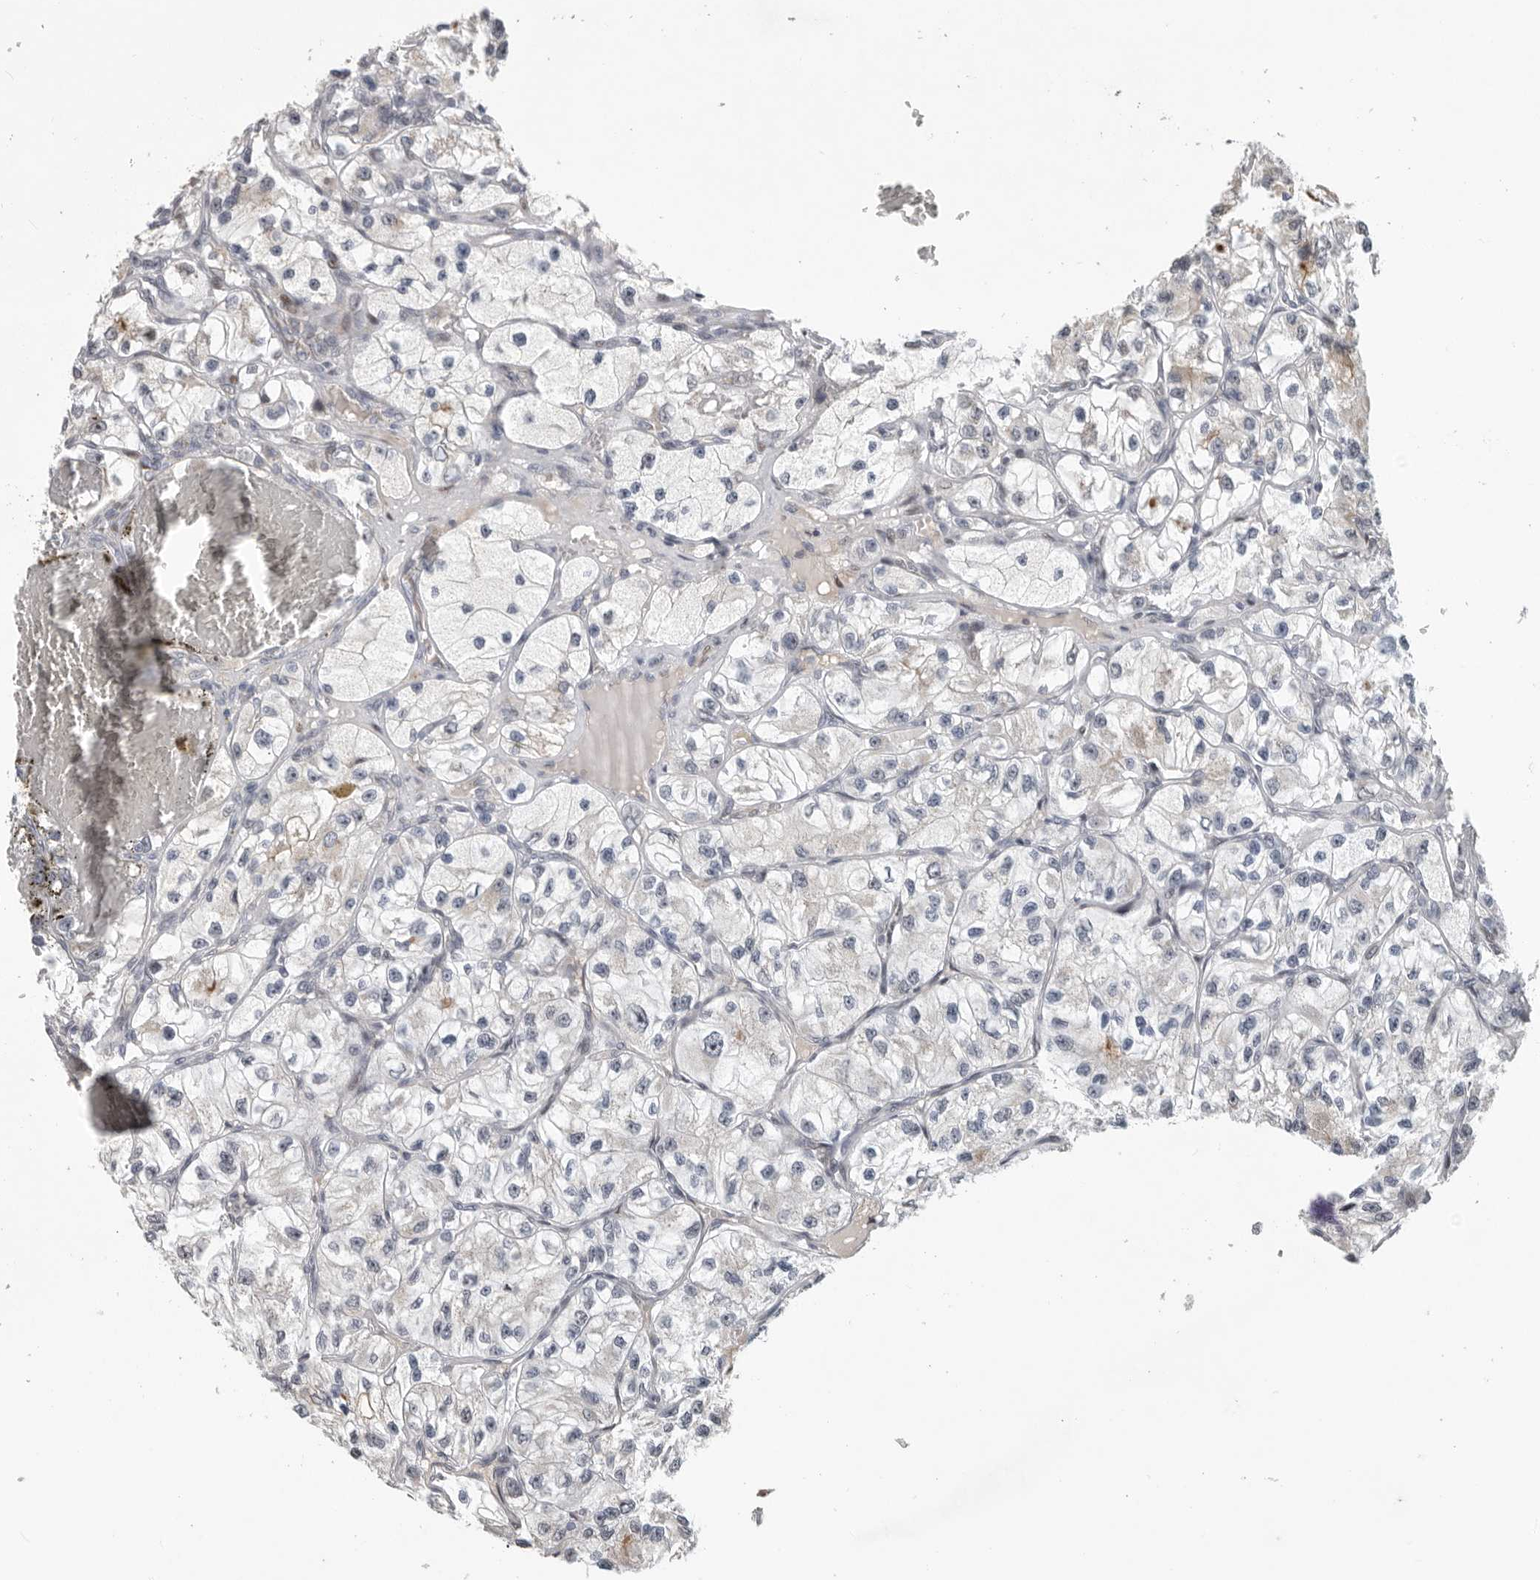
{"staining": {"intensity": "negative", "quantity": "none", "location": "none"}, "tissue": "renal cancer", "cell_type": "Tumor cells", "image_type": "cancer", "snomed": [{"axis": "morphology", "description": "Adenocarcinoma, NOS"}, {"axis": "topography", "description": "Kidney"}], "caption": "Immunohistochemical staining of human renal cancer shows no significant staining in tumor cells.", "gene": "PCMTD1", "patient": {"sex": "female", "age": 57}}